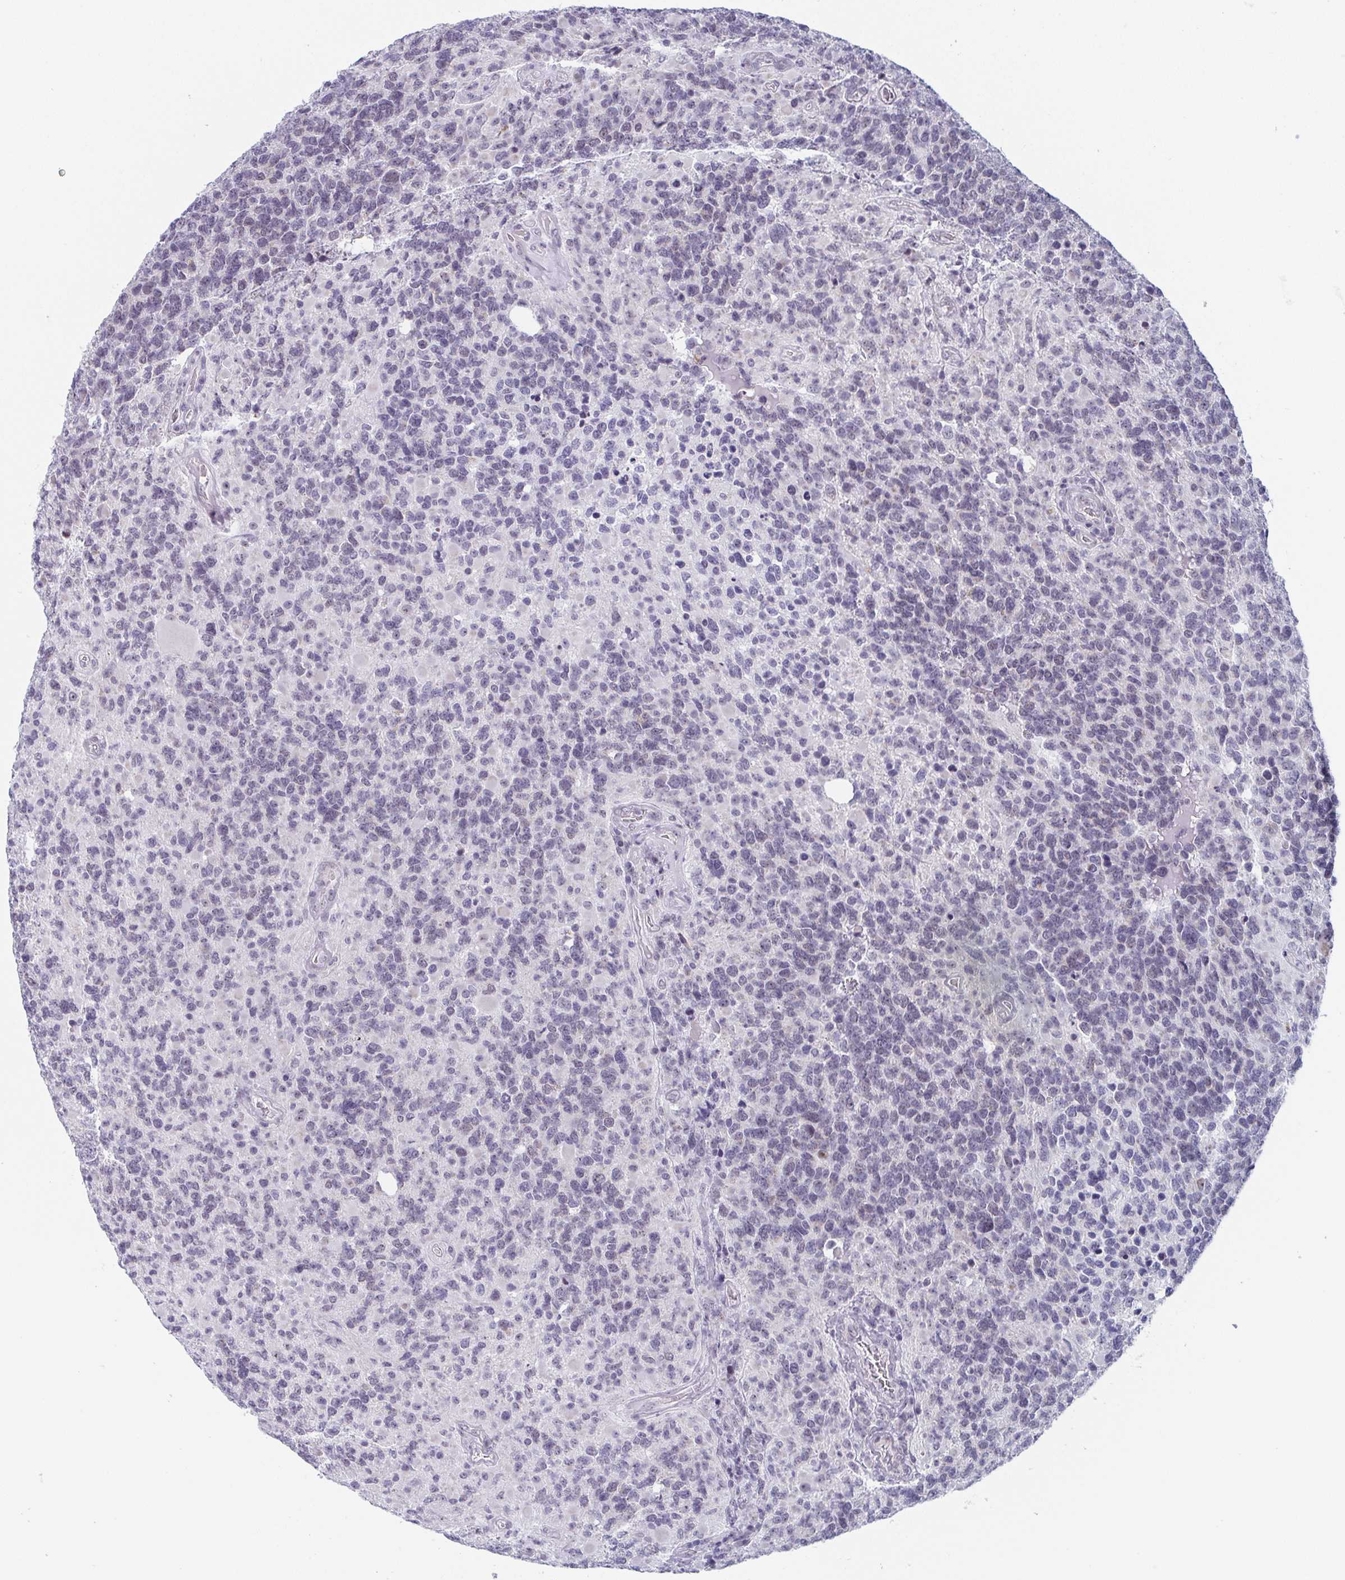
{"staining": {"intensity": "negative", "quantity": "none", "location": "none"}, "tissue": "glioma", "cell_type": "Tumor cells", "image_type": "cancer", "snomed": [{"axis": "morphology", "description": "Glioma, malignant, High grade"}, {"axis": "topography", "description": "Brain"}], "caption": "There is no significant expression in tumor cells of malignant high-grade glioma.", "gene": "EXOSC7", "patient": {"sex": "female", "age": 40}}